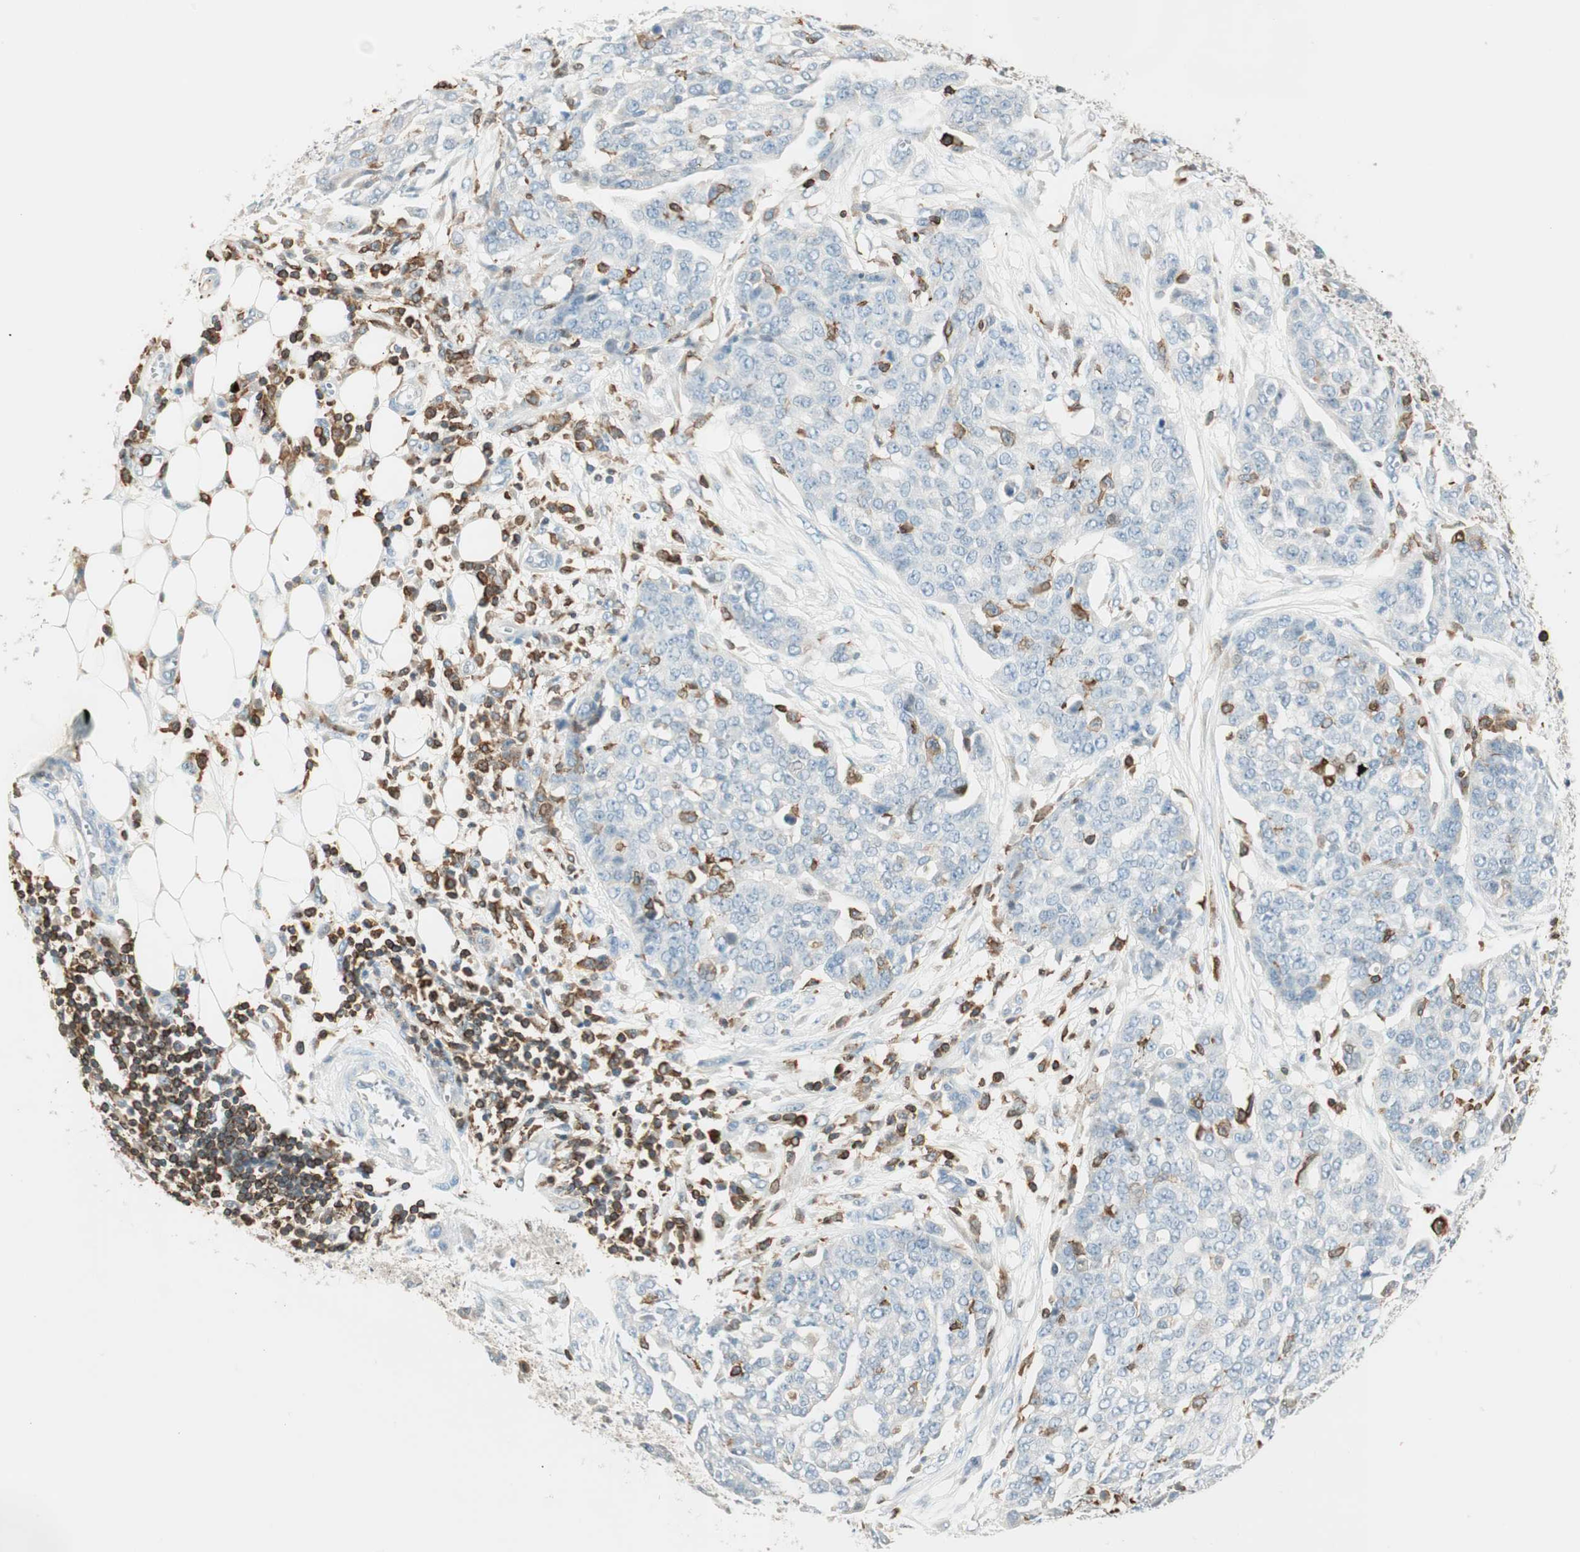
{"staining": {"intensity": "weak", "quantity": "25%-75%", "location": "cytoplasmic/membranous"}, "tissue": "ovarian cancer", "cell_type": "Tumor cells", "image_type": "cancer", "snomed": [{"axis": "morphology", "description": "Cystadenocarcinoma, serous, NOS"}, {"axis": "topography", "description": "Soft tissue"}, {"axis": "topography", "description": "Ovary"}], "caption": "The micrograph displays staining of ovarian cancer (serous cystadenocarcinoma), revealing weak cytoplasmic/membranous protein positivity (brown color) within tumor cells. (DAB IHC, brown staining for protein, blue staining for nuclei).", "gene": "HPGD", "patient": {"sex": "female", "age": 57}}